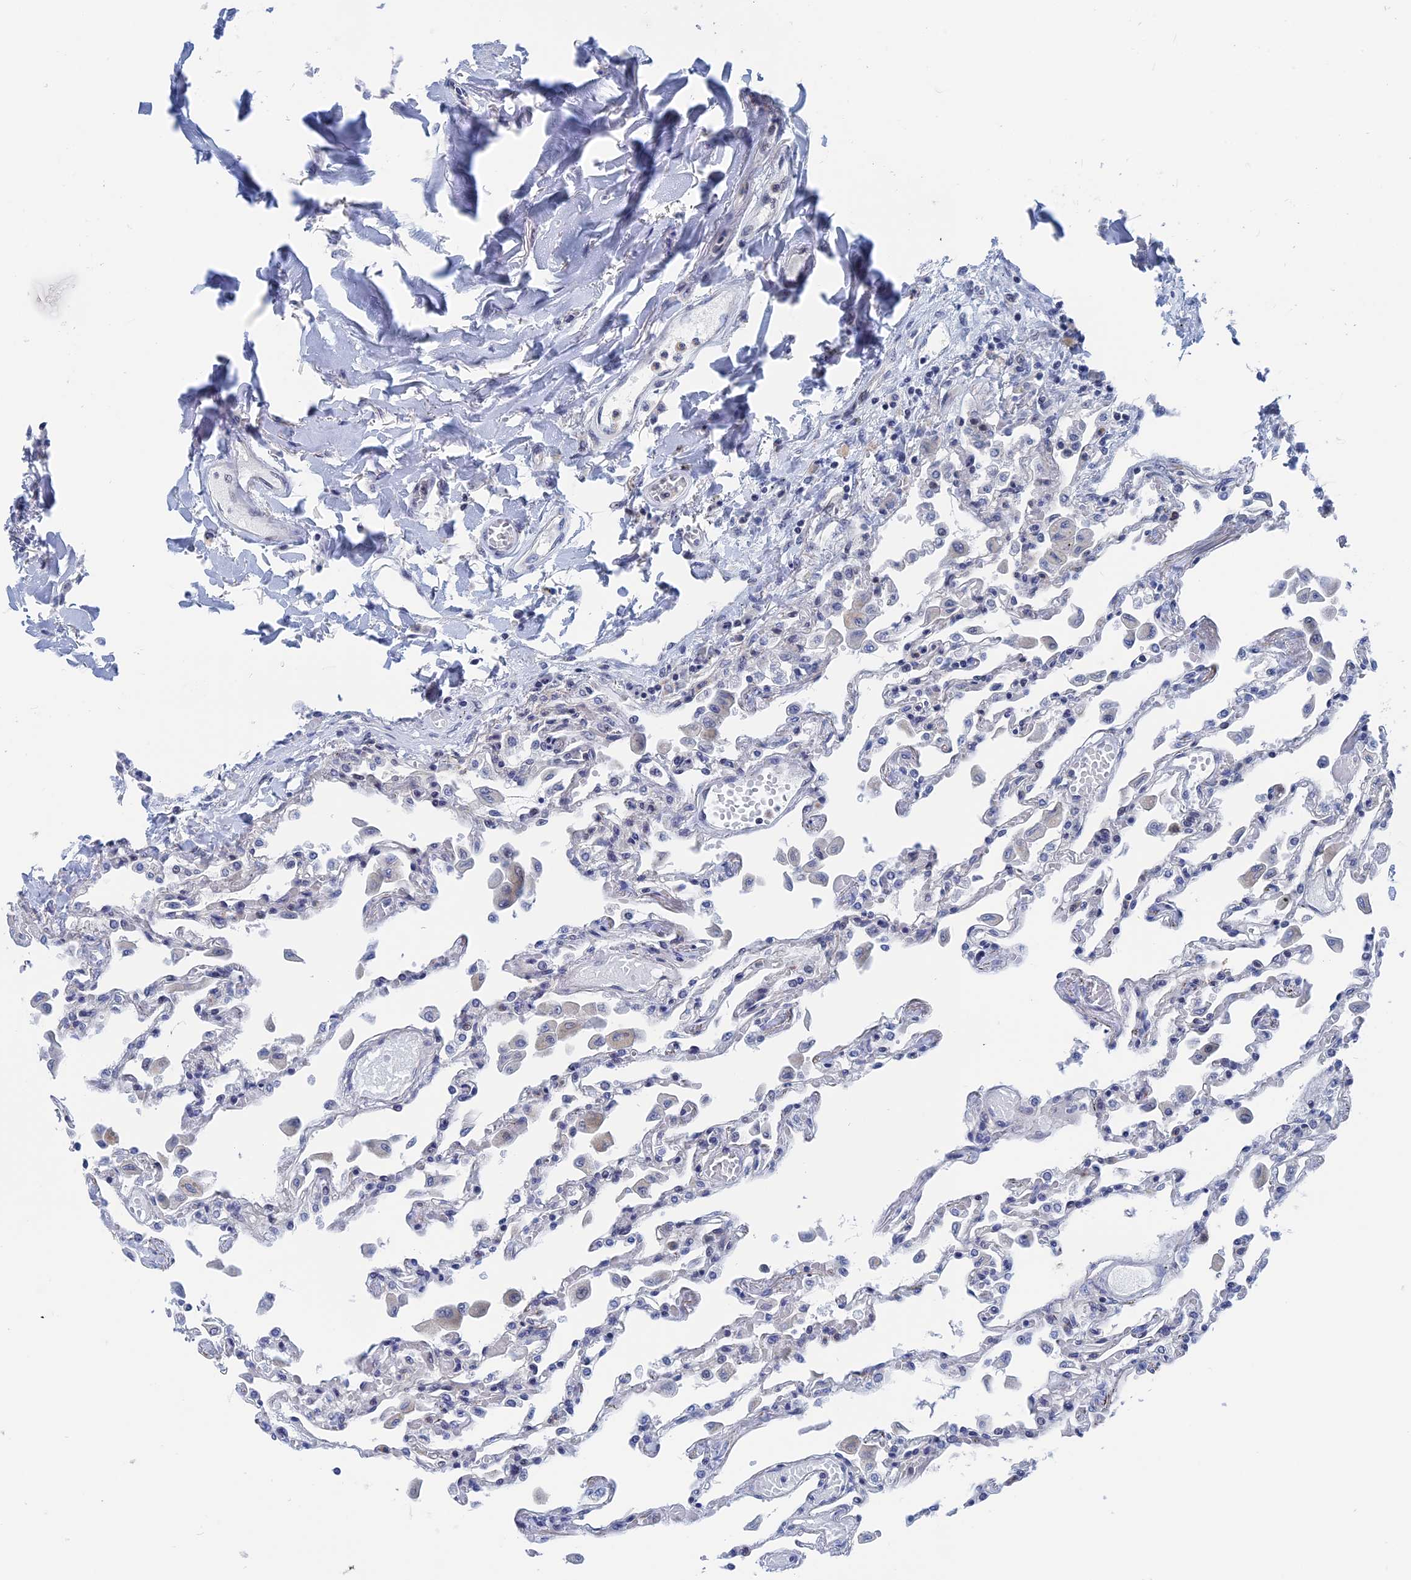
{"staining": {"intensity": "negative", "quantity": "none", "location": "none"}, "tissue": "lung", "cell_type": "Alveolar cells", "image_type": "normal", "snomed": [{"axis": "morphology", "description": "Normal tissue, NOS"}, {"axis": "topography", "description": "Bronchus"}, {"axis": "topography", "description": "Lung"}], "caption": "The photomicrograph exhibits no staining of alveolar cells in unremarkable lung. (Brightfield microscopy of DAB (3,3'-diaminobenzidine) immunohistochemistry at high magnification).", "gene": "MARCHF3", "patient": {"sex": "female", "age": 49}}